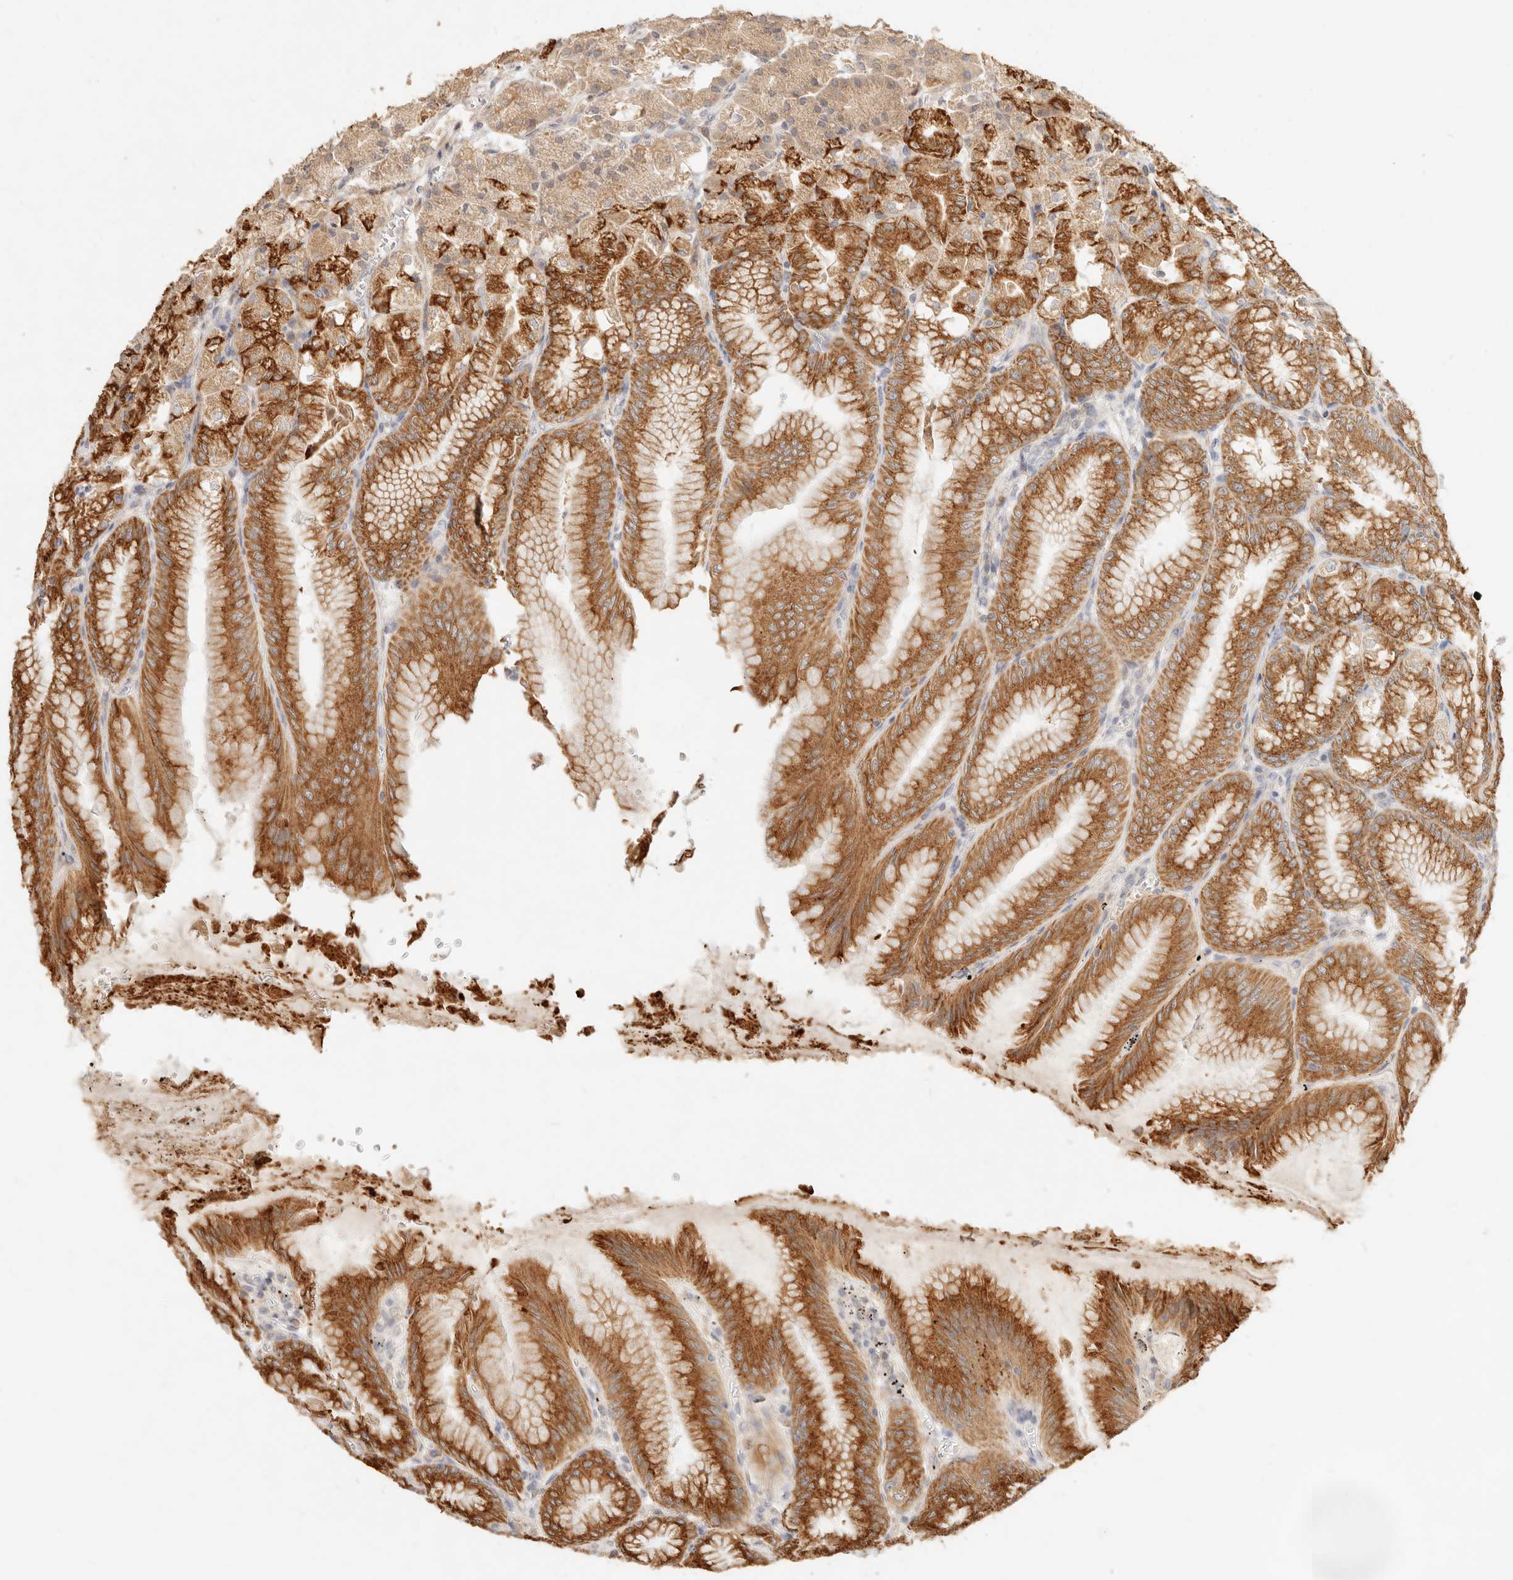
{"staining": {"intensity": "moderate", "quantity": ">75%", "location": "cytoplasmic/membranous"}, "tissue": "stomach", "cell_type": "Glandular cells", "image_type": "normal", "snomed": [{"axis": "morphology", "description": "Normal tissue, NOS"}, {"axis": "topography", "description": "Stomach, lower"}], "caption": "The histopathology image exhibits immunohistochemical staining of benign stomach. There is moderate cytoplasmic/membranous positivity is present in about >75% of glandular cells.", "gene": "RUBCNL", "patient": {"sex": "male", "age": 71}}